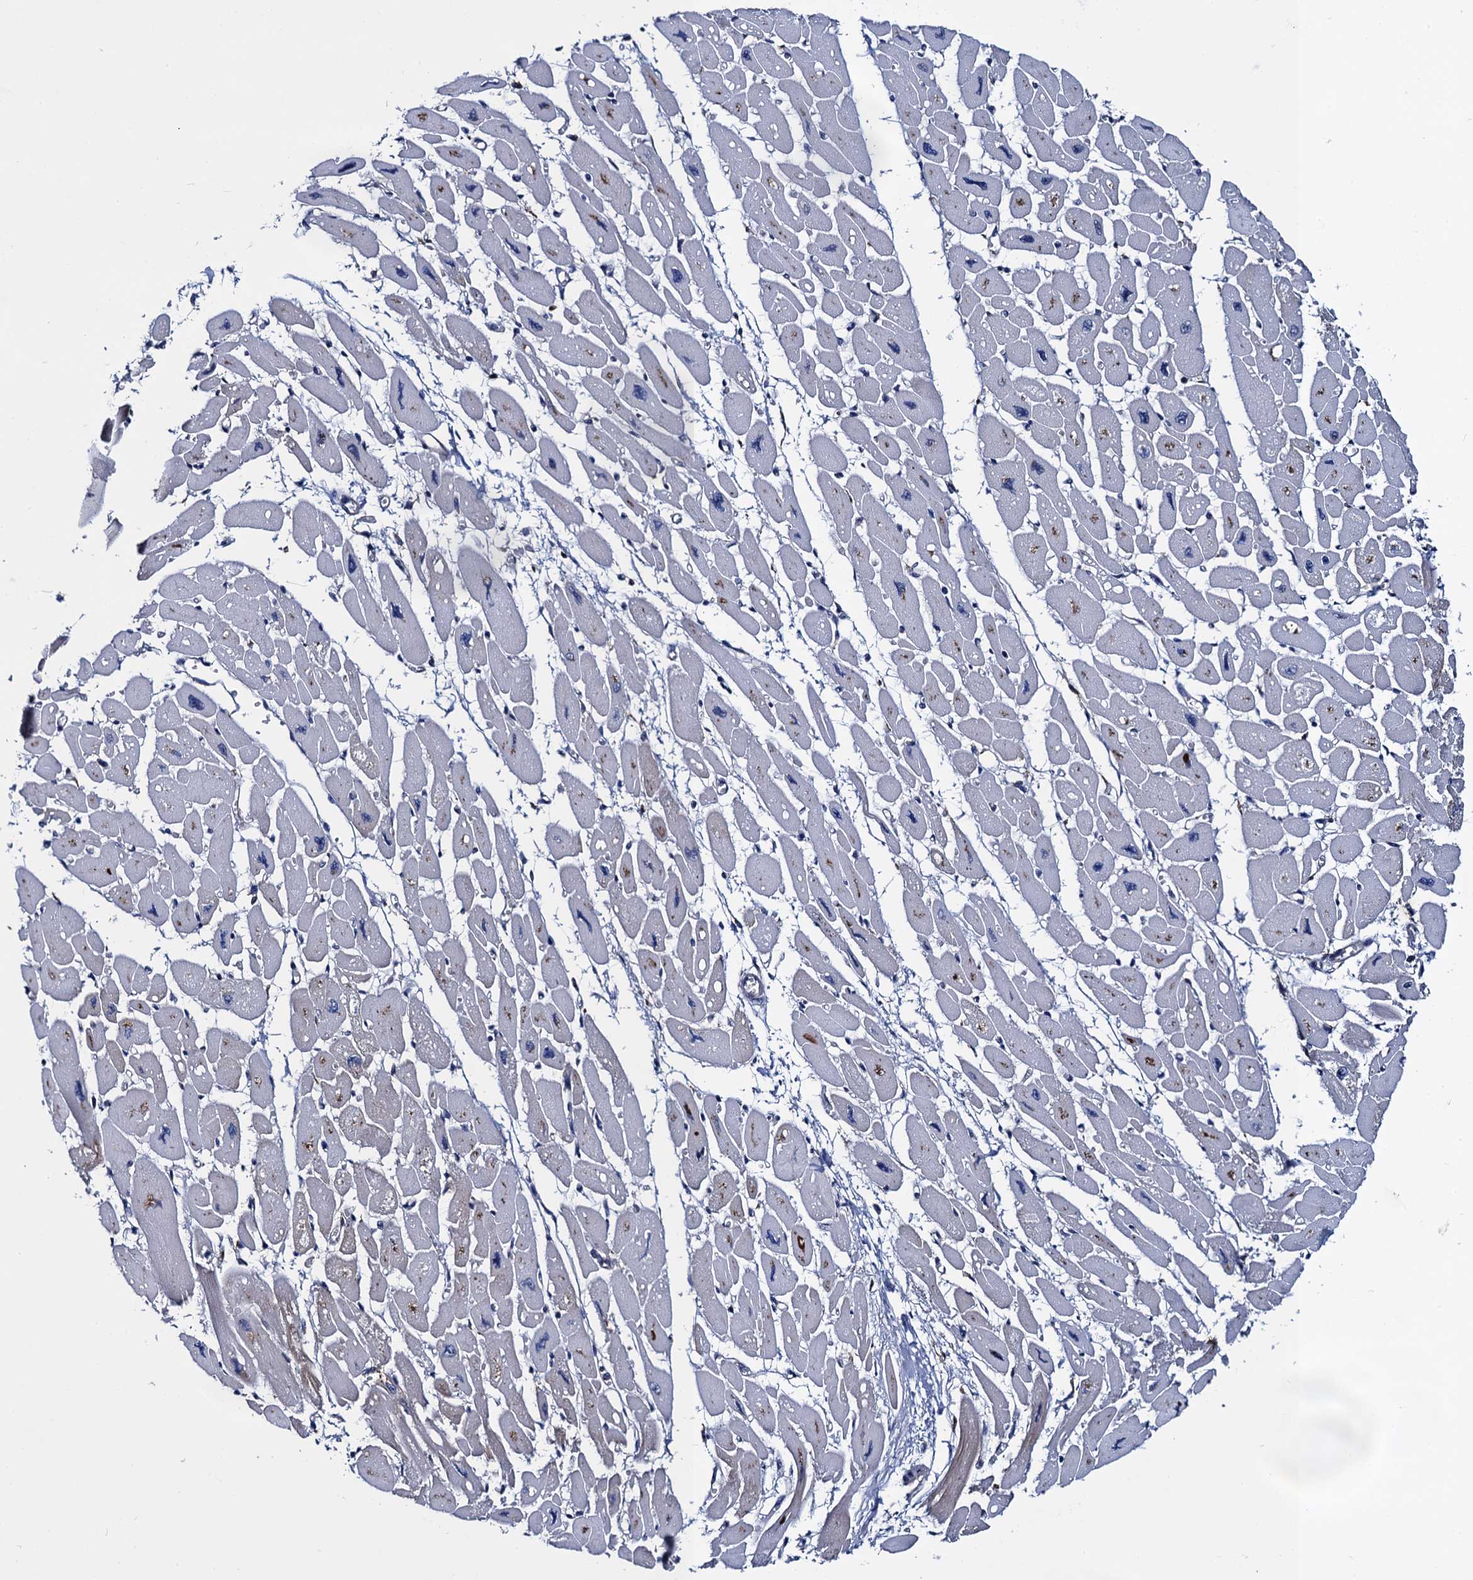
{"staining": {"intensity": "moderate", "quantity": "25%-75%", "location": "cytoplasmic/membranous"}, "tissue": "heart muscle", "cell_type": "Cardiomyocytes", "image_type": "normal", "snomed": [{"axis": "morphology", "description": "Normal tissue, NOS"}, {"axis": "topography", "description": "Heart"}], "caption": "This is an image of IHC staining of normal heart muscle, which shows moderate staining in the cytoplasmic/membranous of cardiomyocytes.", "gene": "PGLS", "patient": {"sex": "female", "age": 54}}